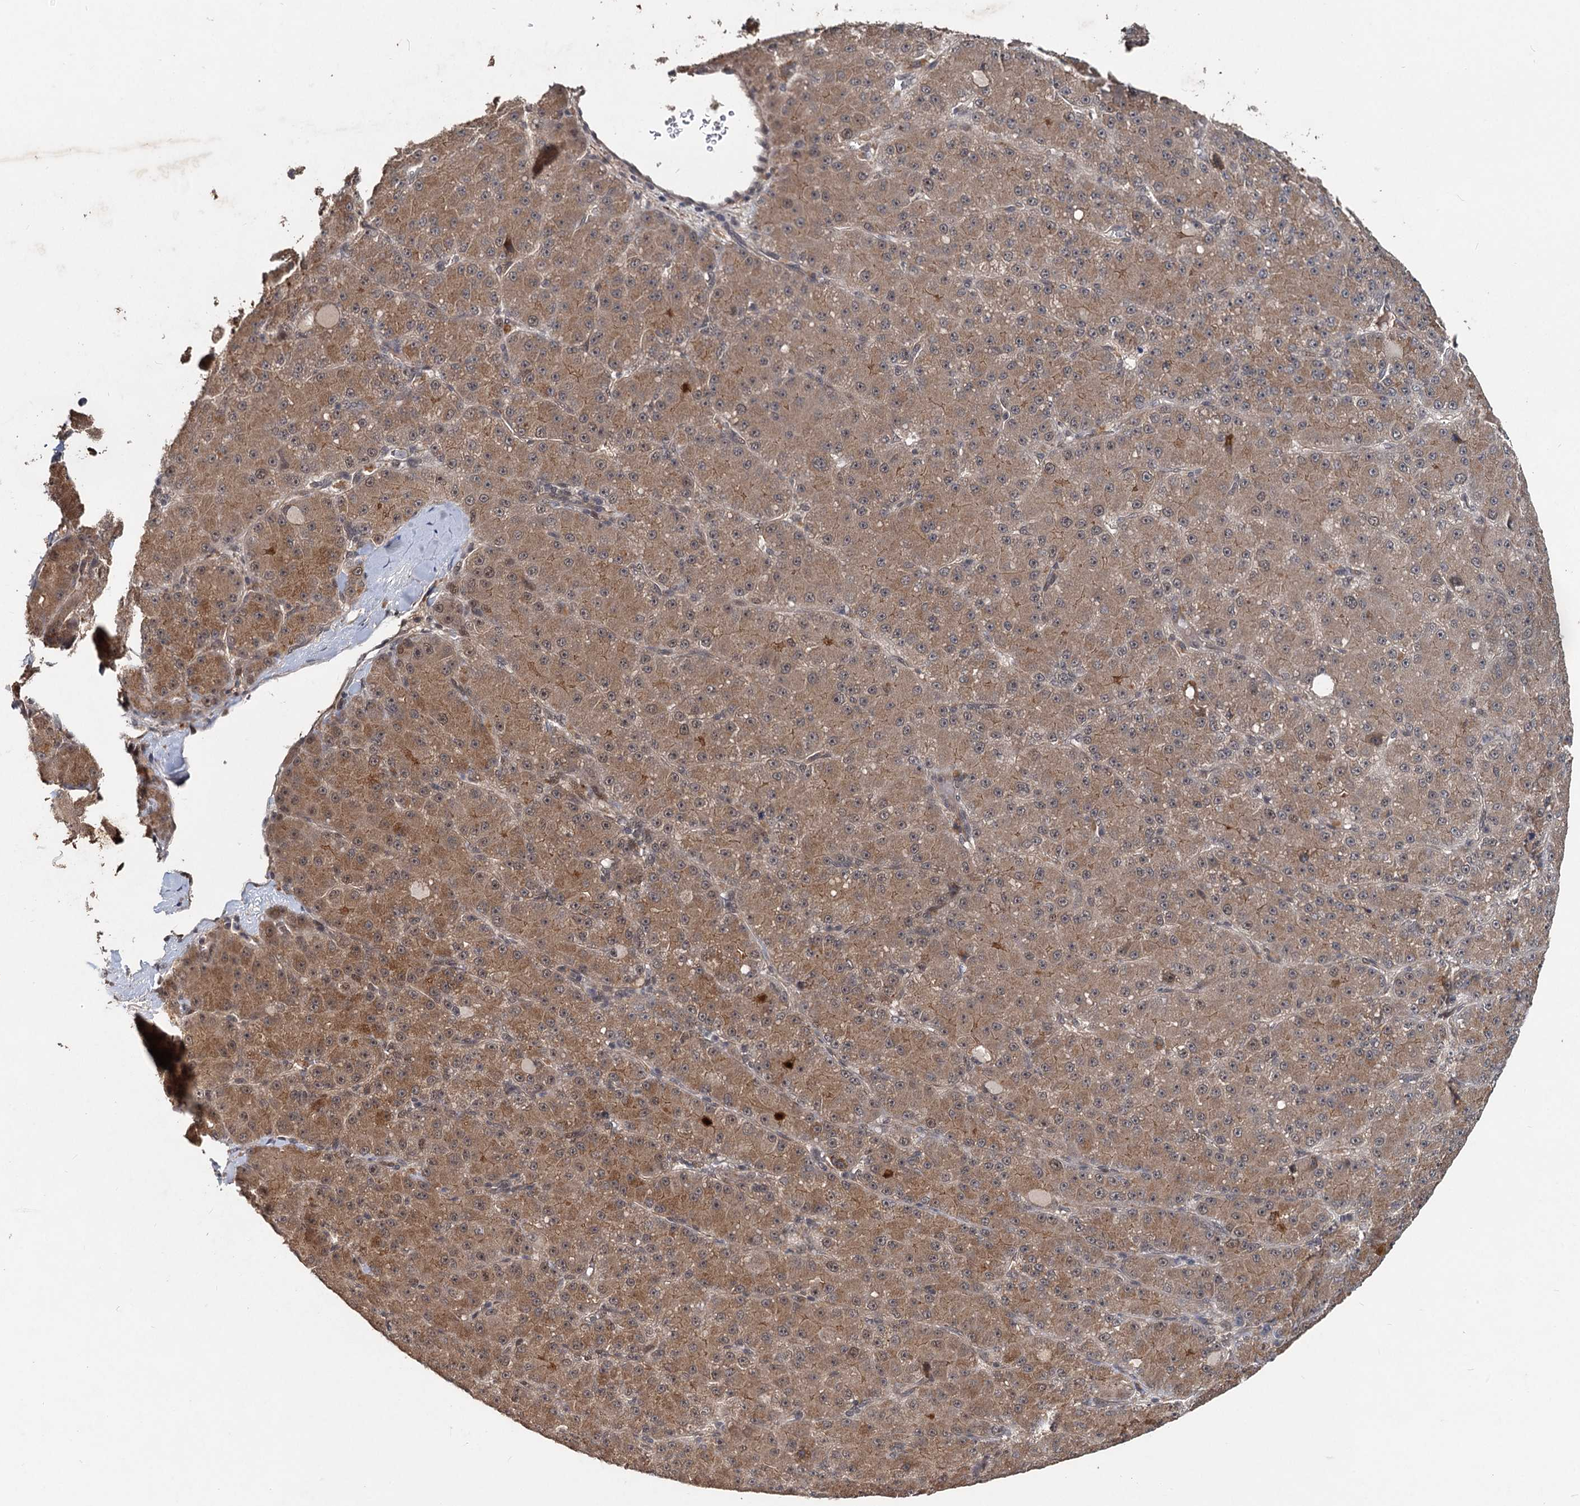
{"staining": {"intensity": "moderate", "quantity": ">75%", "location": "cytoplasmic/membranous,nuclear"}, "tissue": "liver cancer", "cell_type": "Tumor cells", "image_type": "cancer", "snomed": [{"axis": "morphology", "description": "Carcinoma, Hepatocellular, NOS"}, {"axis": "topography", "description": "Liver"}], "caption": "Immunohistochemistry staining of liver cancer (hepatocellular carcinoma), which shows medium levels of moderate cytoplasmic/membranous and nuclear expression in approximately >75% of tumor cells indicating moderate cytoplasmic/membranous and nuclear protein expression. The staining was performed using DAB (3,3'-diaminobenzidine) (brown) for protein detection and nuclei were counterstained in hematoxylin (blue).", "gene": "RITA1", "patient": {"sex": "male", "age": 67}}